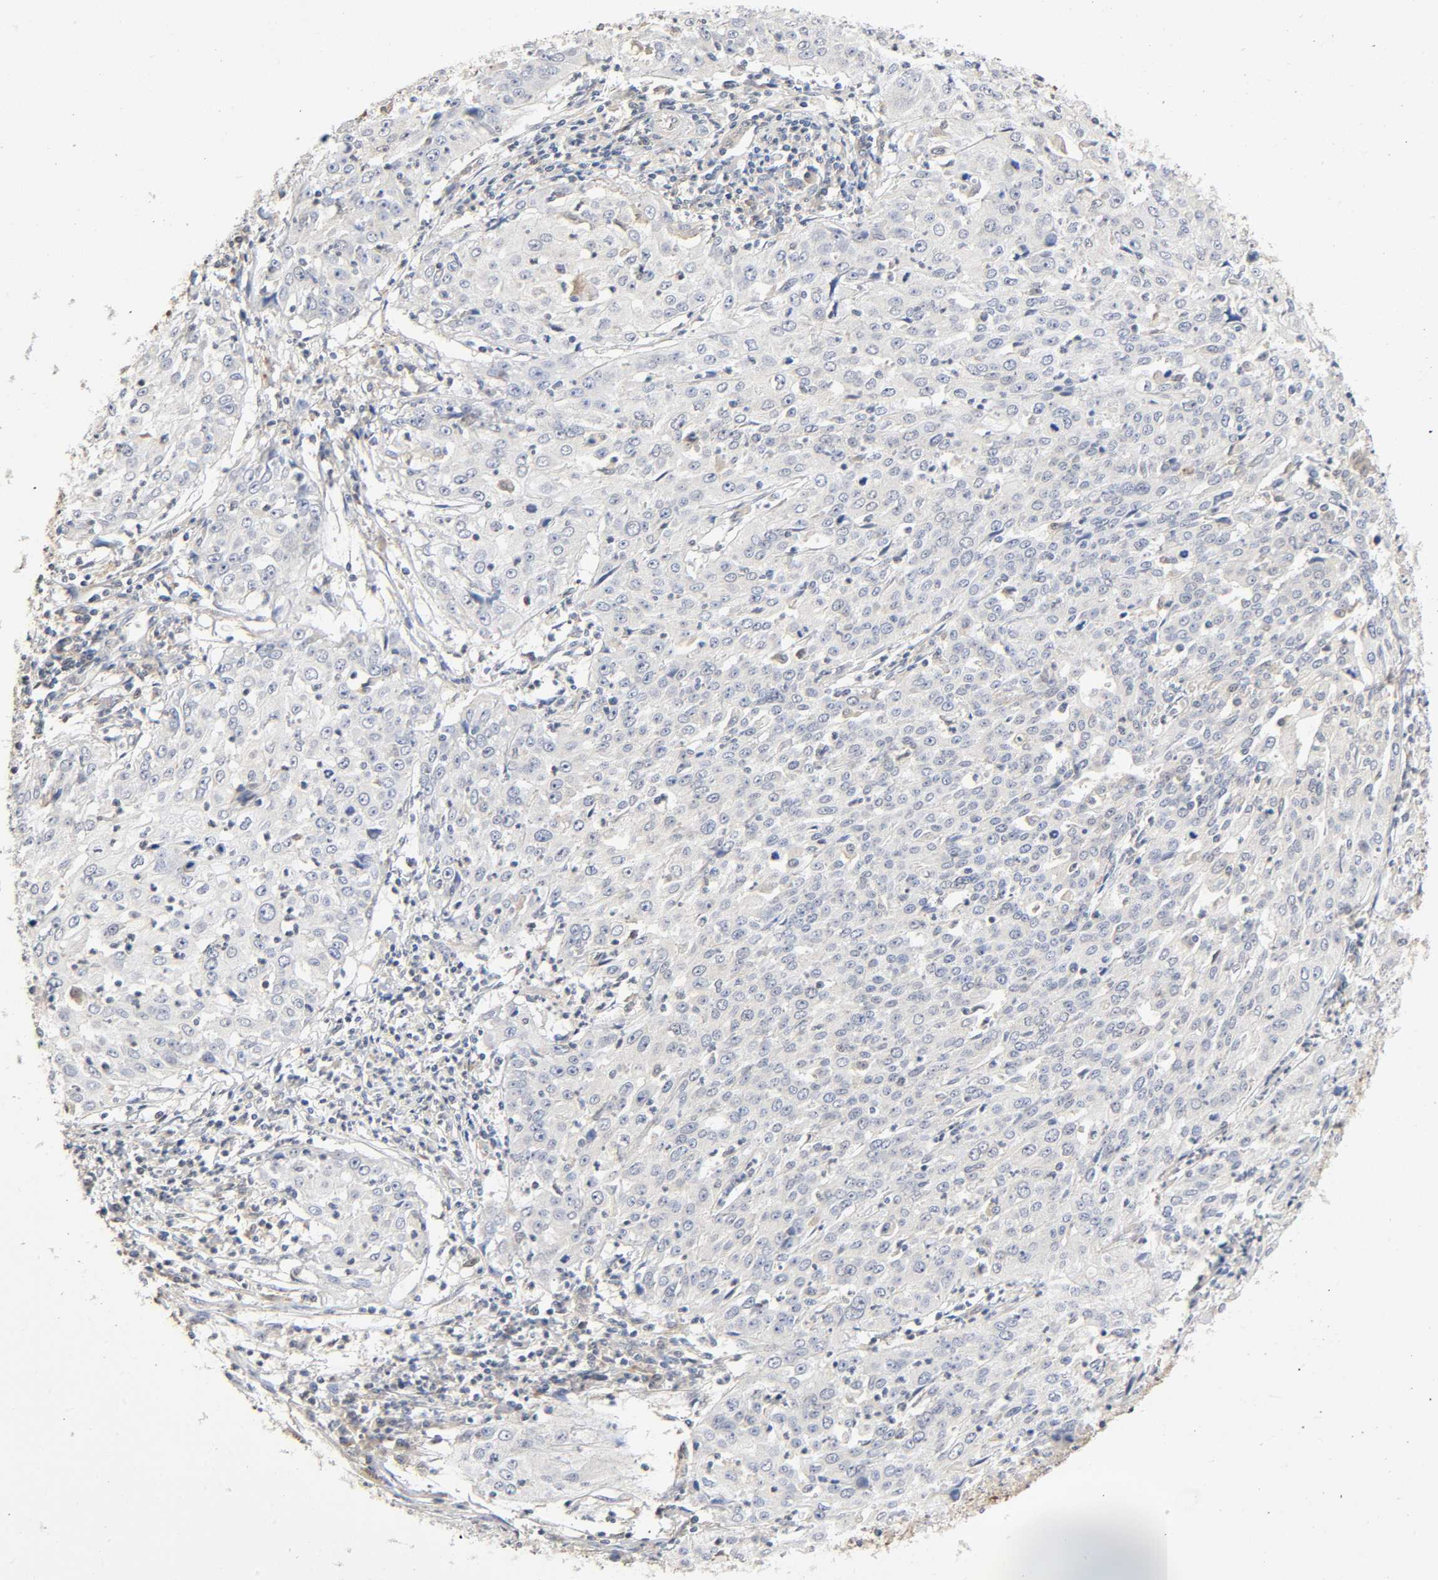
{"staining": {"intensity": "weak", "quantity": ">75%", "location": "cytoplasmic/membranous"}, "tissue": "cervical cancer", "cell_type": "Tumor cells", "image_type": "cancer", "snomed": [{"axis": "morphology", "description": "Squamous cell carcinoma, NOS"}, {"axis": "topography", "description": "Cervix"}], "caption": "Cervical cancer stained with DAB (3,3'-diaminobenzidine) immunohistochemistry (IHC) shows low levels of weak cytoplasmic/membranous staining in approximately >75% of tumor cells. (DAB IHC with brightfield microscopy, high magnification).", "gene": "CASP9", "patient": {"sex": "female", "age": 39}}